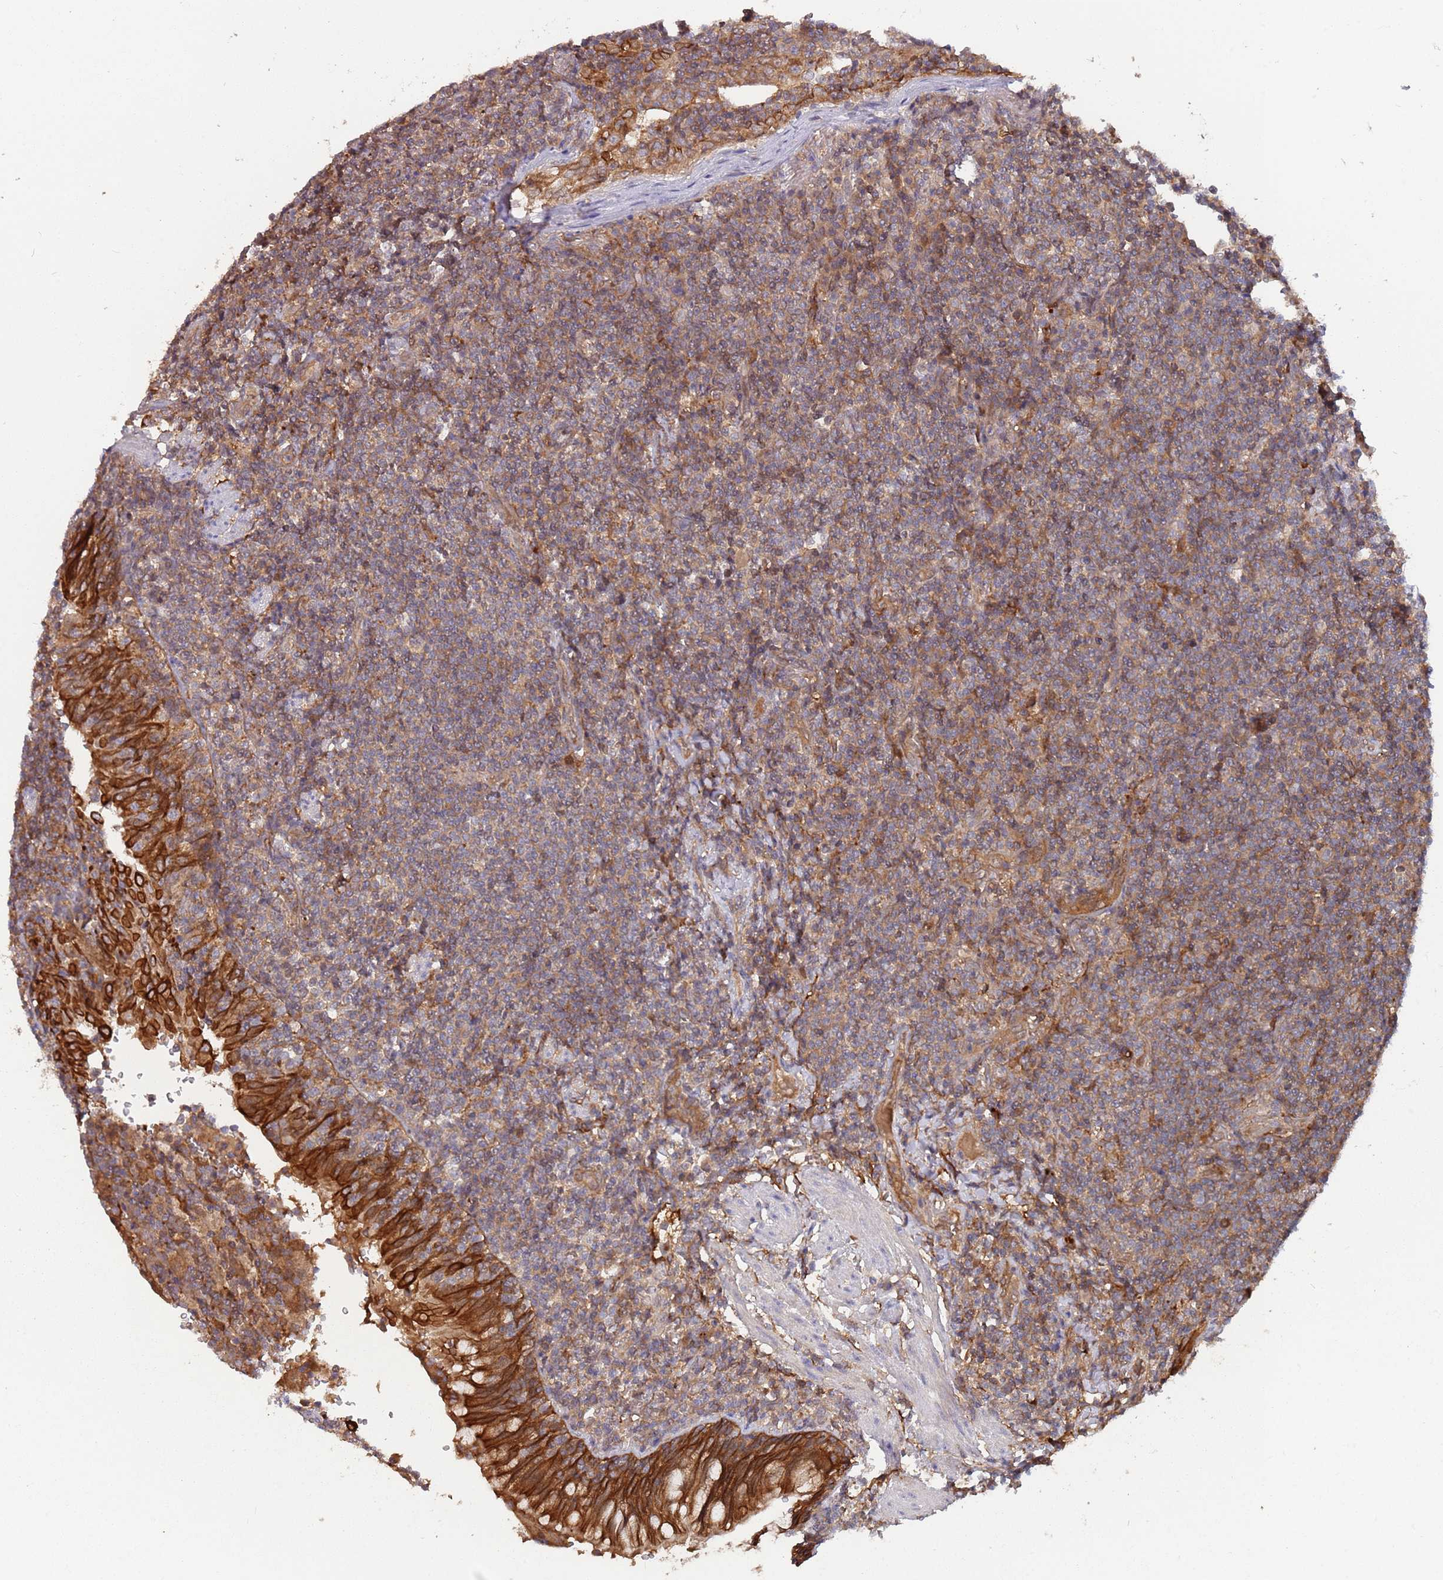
{"staining": {"intensity": "weak", "quantity": "25%-75%", "location": "cytoplasmic/membranous"}, "tissue": "lymphoma", "cell_type": "Tumor cells", "image_type": "cancer", "snomed": [{"axis": "morphology", "description": "Malignant lymphoma, non-Hodgkin's type, Low grade"}, {"axis": "topography", "description": "Lung"}], "caption": "Immunohistochemical staining of lymphoma reveals weak cytoplasmic/membranous protein staining in about 25%-75% of tumor cells.", "gene": "GSDMD", "patient": {"sex": "female", "age": 71}}